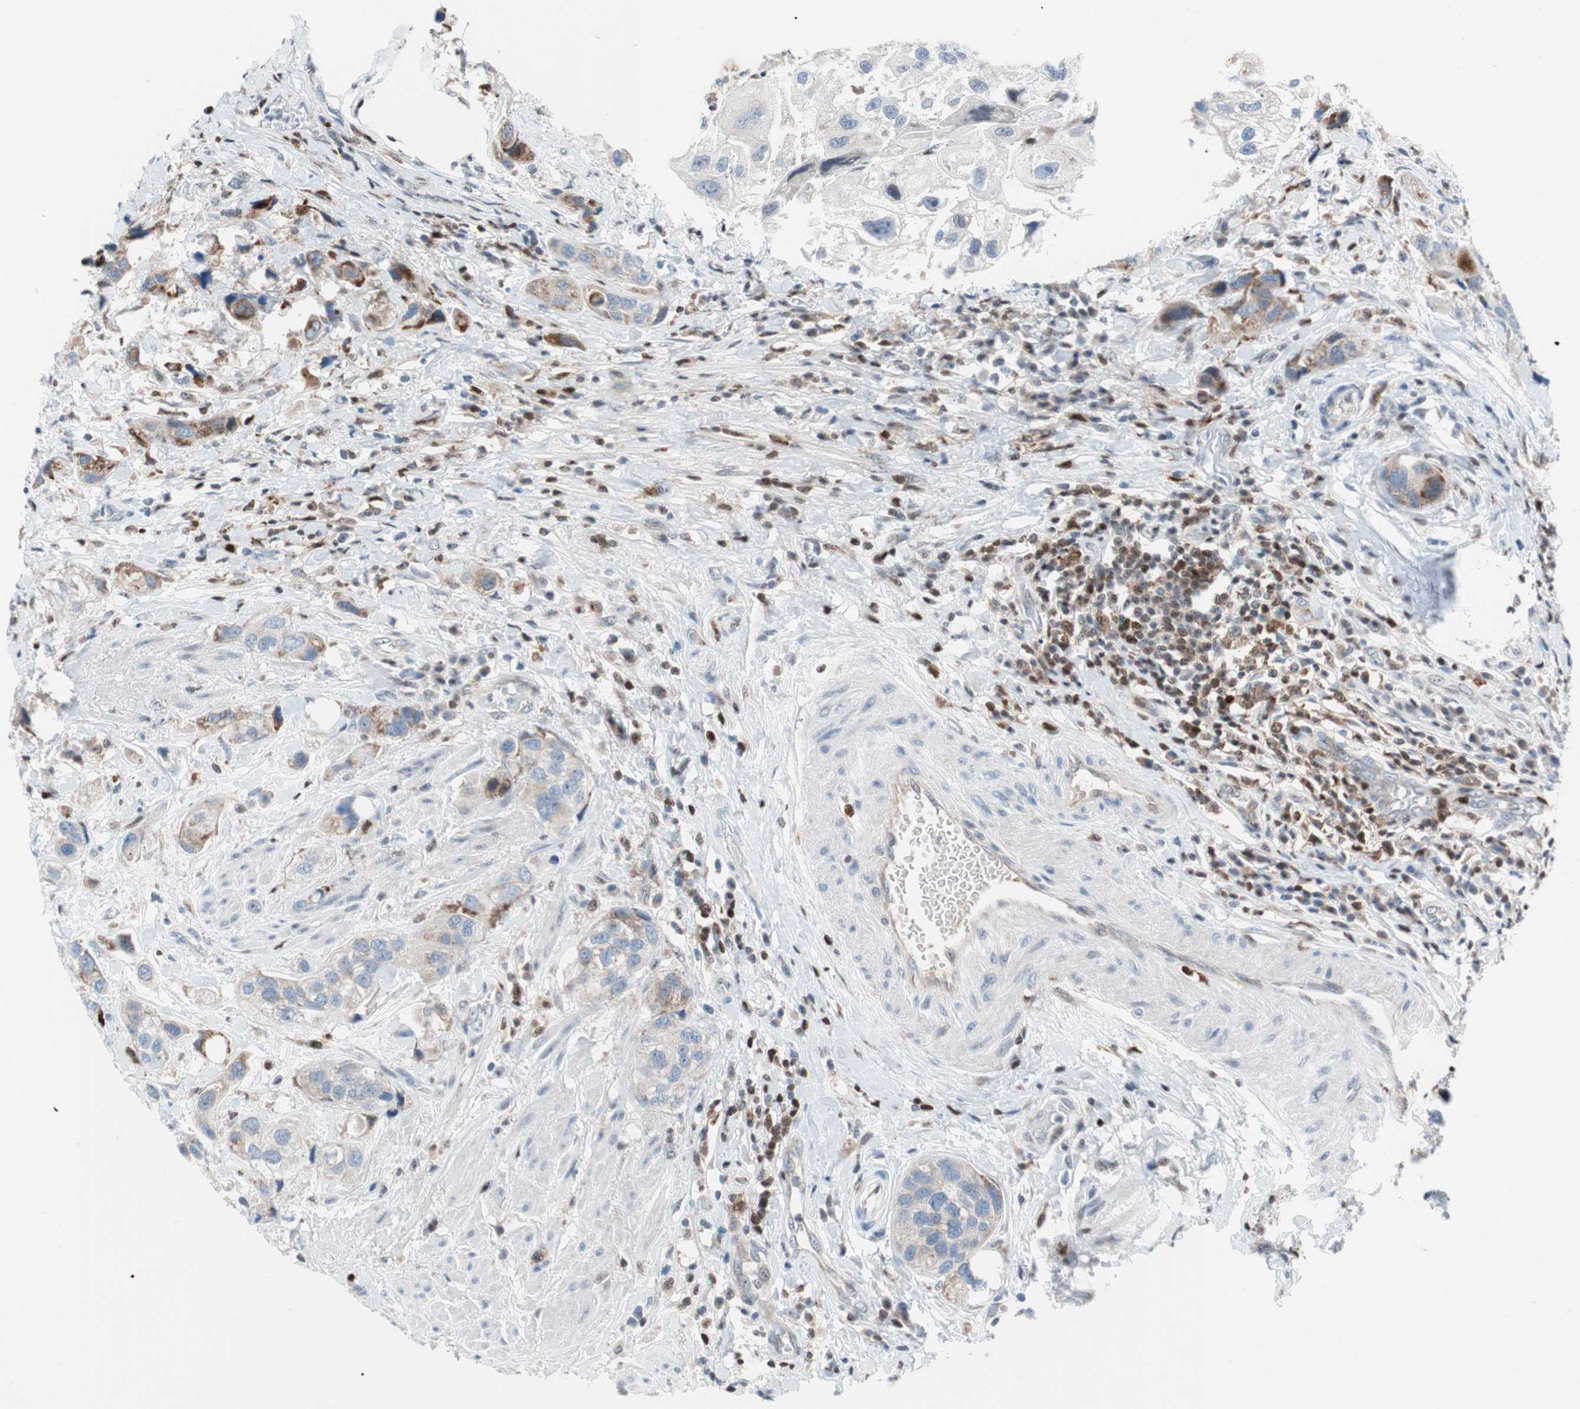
{"staining": {"intensity": "moderate", "quantity": "<25%", "location": "cytoplasmic/membranous"}, "tissue": "urothelial cancer", "cell_type": "Tumor cells", "image_type": "cancer", "snomed": [{"axis": "morphology", "description": "Urothelial carcinoma, High grade"}, {"axis": "topography", "description": "Urinary bladder"}], "caption": "Immunohistochemistry of human urothelial carcinoma (high-grade) displays low levels of moderate cytoplasmic/membranous positivity in approximately <25% of tumor cells.", "gene": "RGS10", "patient": {"sex": "female", "age": 64}}